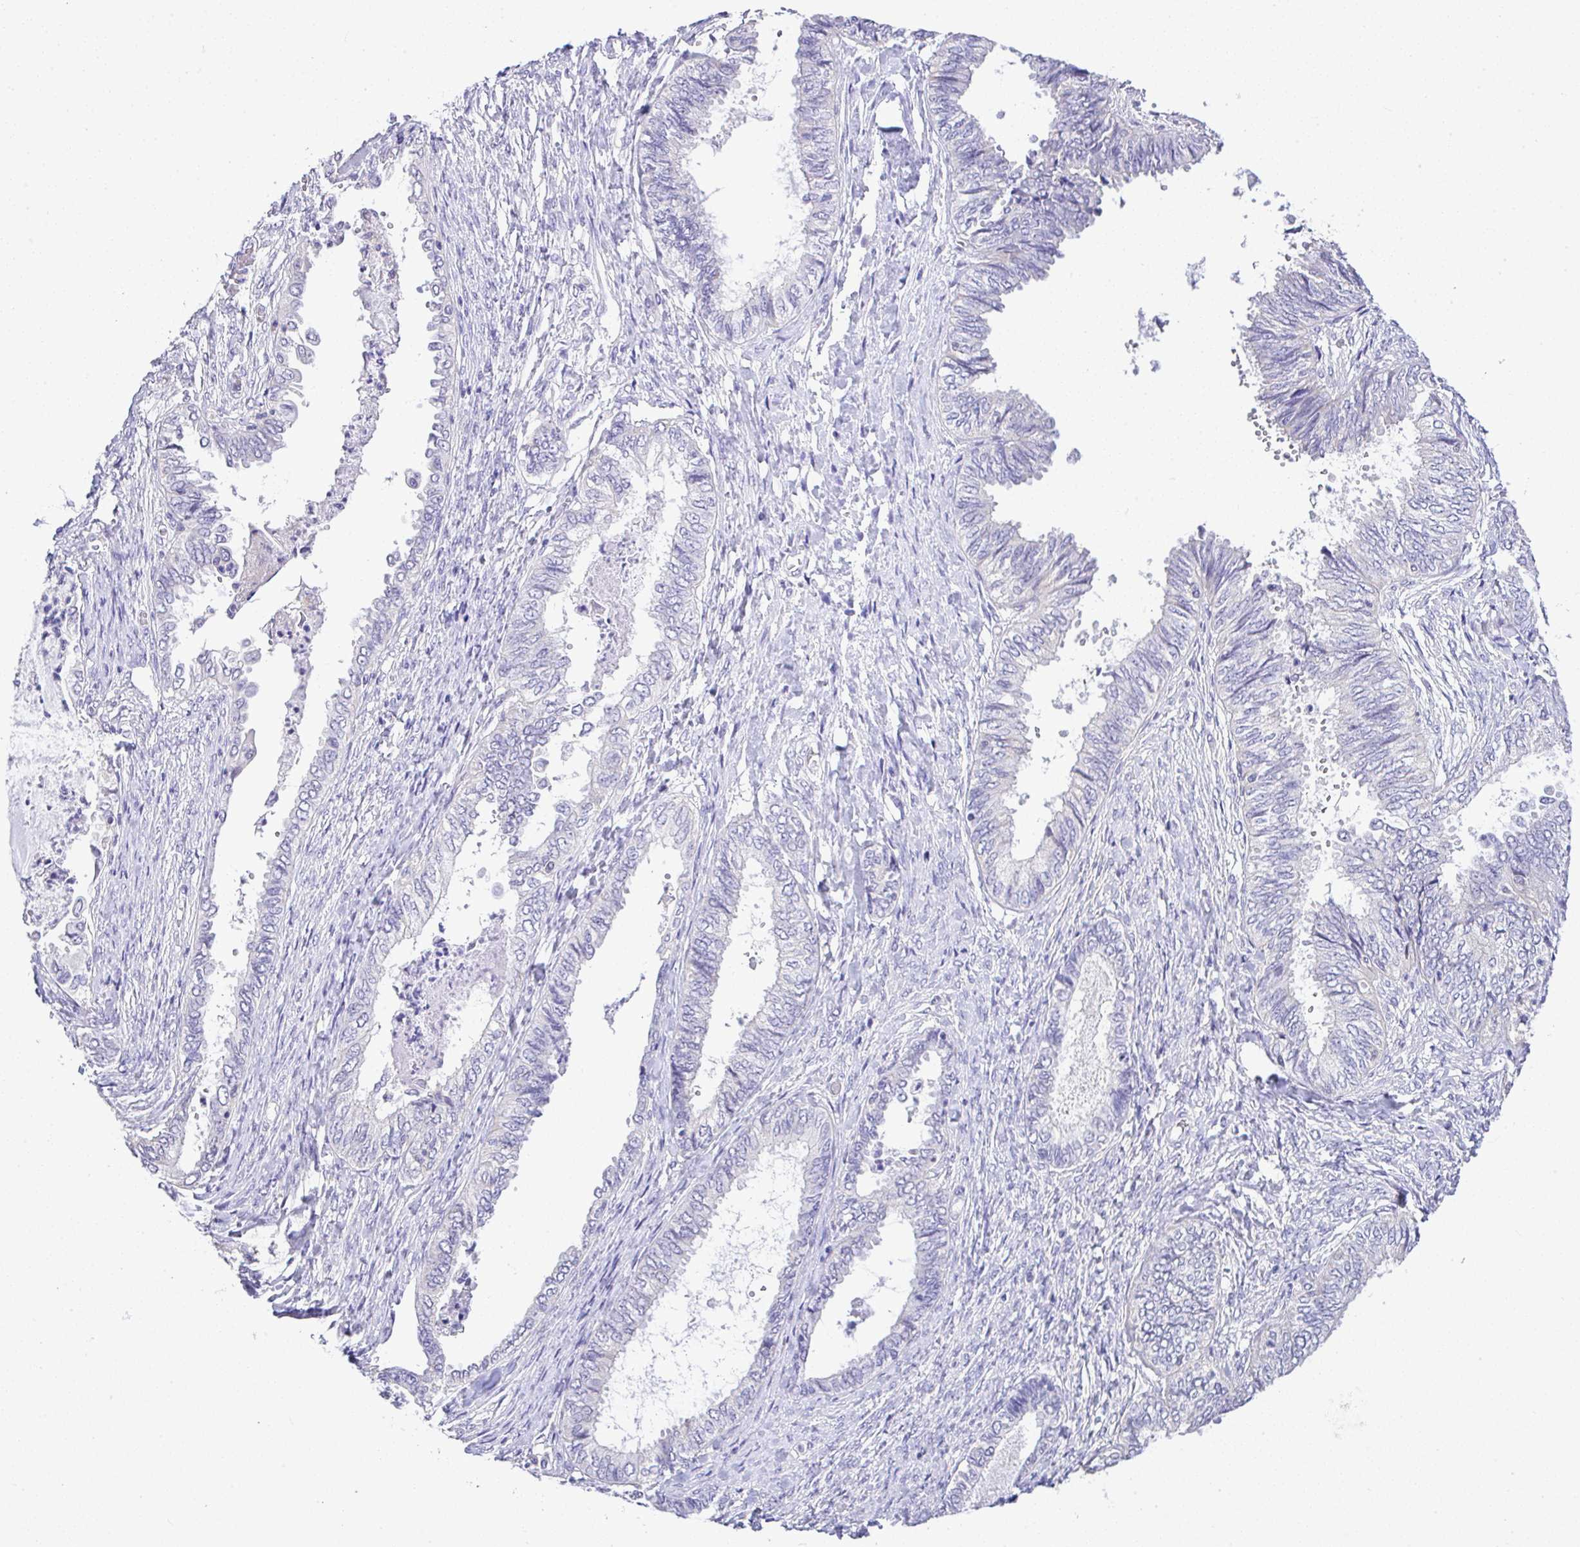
{"staining": {"intensity": "negative", "quantity": "none", "location": "none"}, "tissue": "ovarian cancer", "cell_type": "Tumor cells", "image_type": "cancer", "snomed": [{"axis": "morphology", "description": "Carcinoma, endometroid"}, {"axis": "topography", "description": "Ovary"}], "caption": "The immunohistochemistry micrograph has no significant staining in tumor cells of endometroid carcinoma (ovarian) tissue.", "gene": "CTU1", "patient": {"sex": "female", "age": 70}}